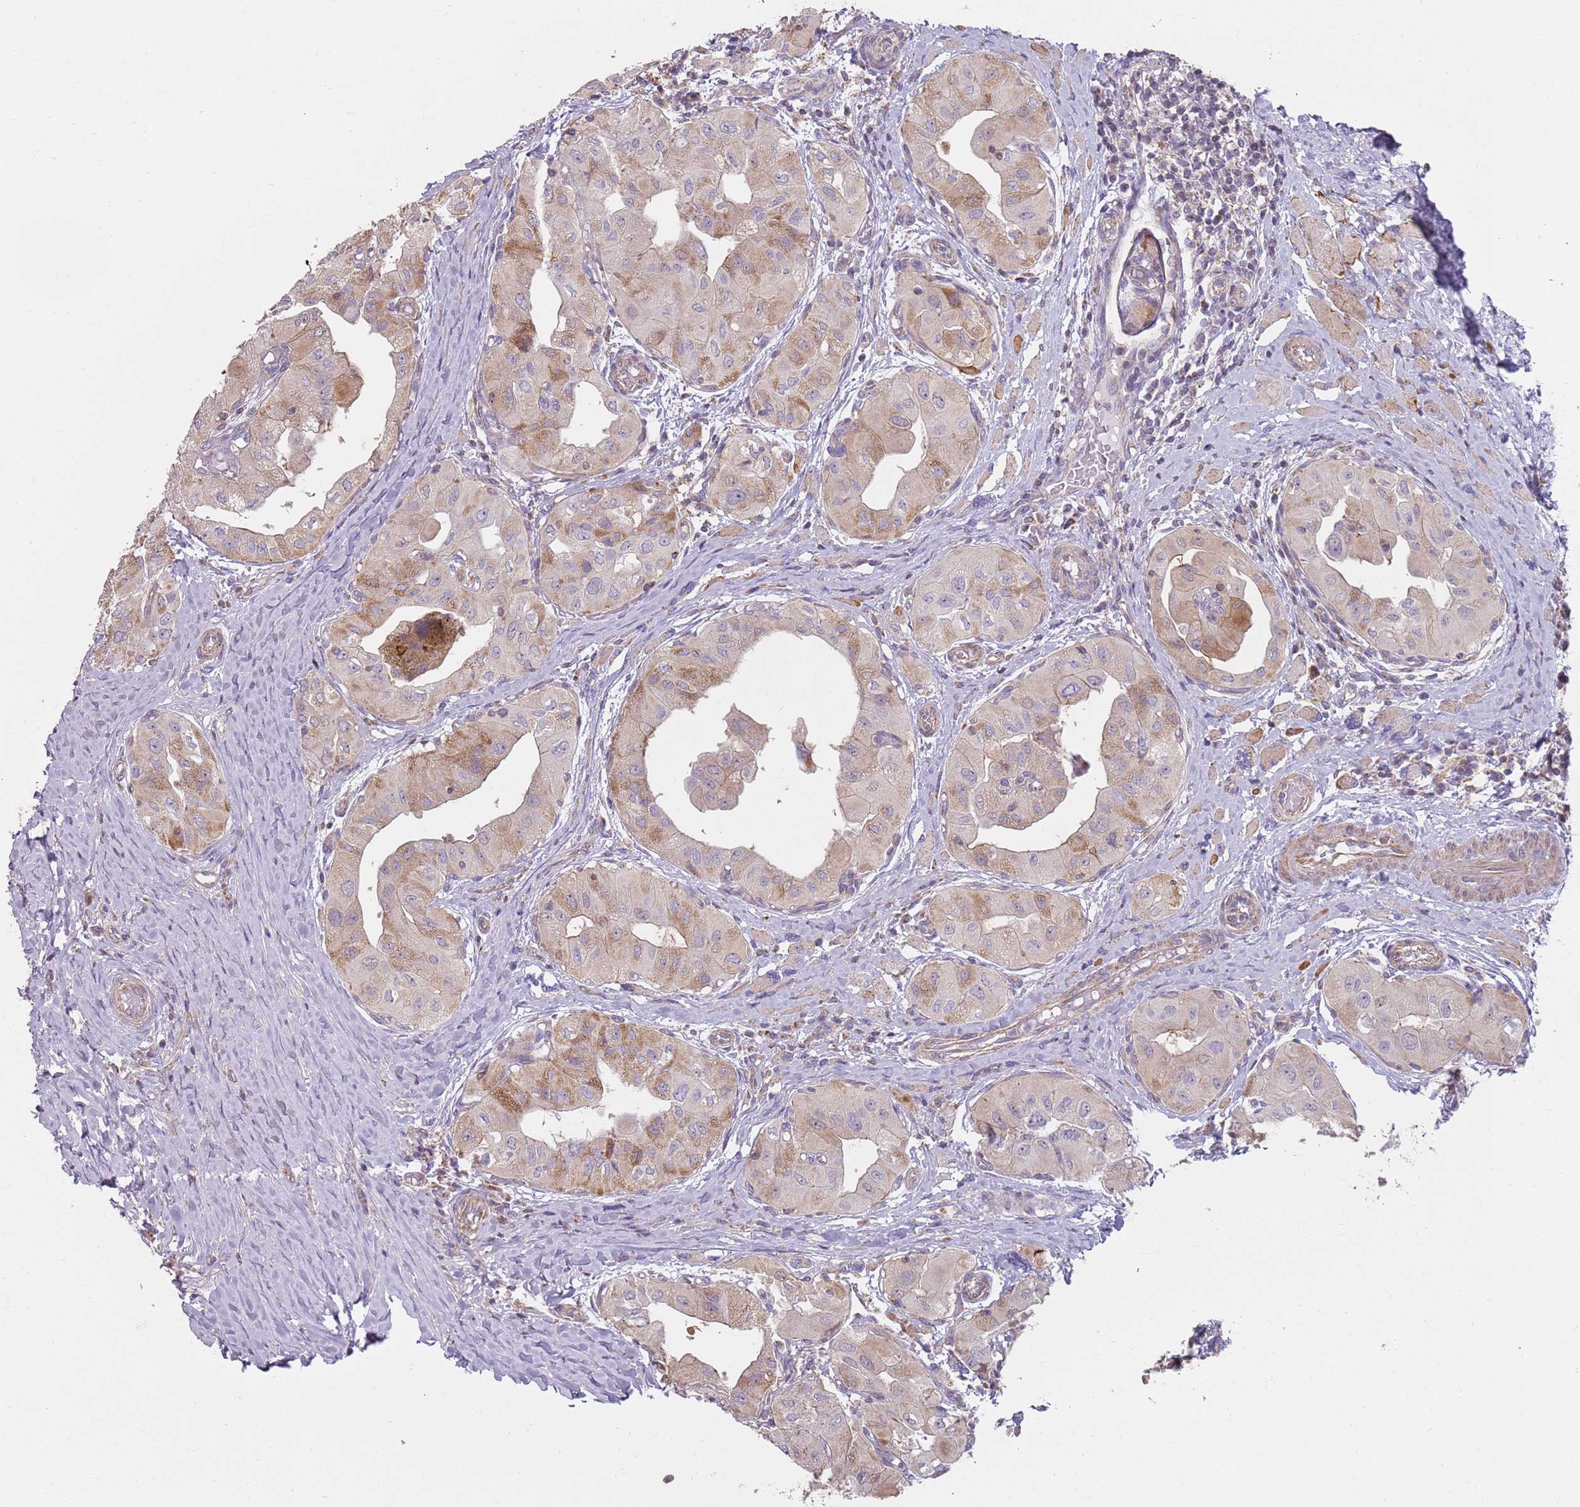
{"staining": {"intensity": "moderate", "quantity": "<25%", "location": "cytoplasmic/membranous"}, "tissue": "thyroid cancer", "cell_type": "Tumor cells", "image_type": "cancer", "snomed": [{"axis": "morphology", "description": "Papillary adenocarcinoma, NOS"}, {"axis": "topography", "description": "Thyroid gland"}], "caption": "Protein expression analysis of human thyroid papillary adenocarcinoma reveals moderate cytoplasmic/membranous expression in about <25% of tumor cells.", "gene": "GAS8", "patient": {"sex": "female", "age": 59}}